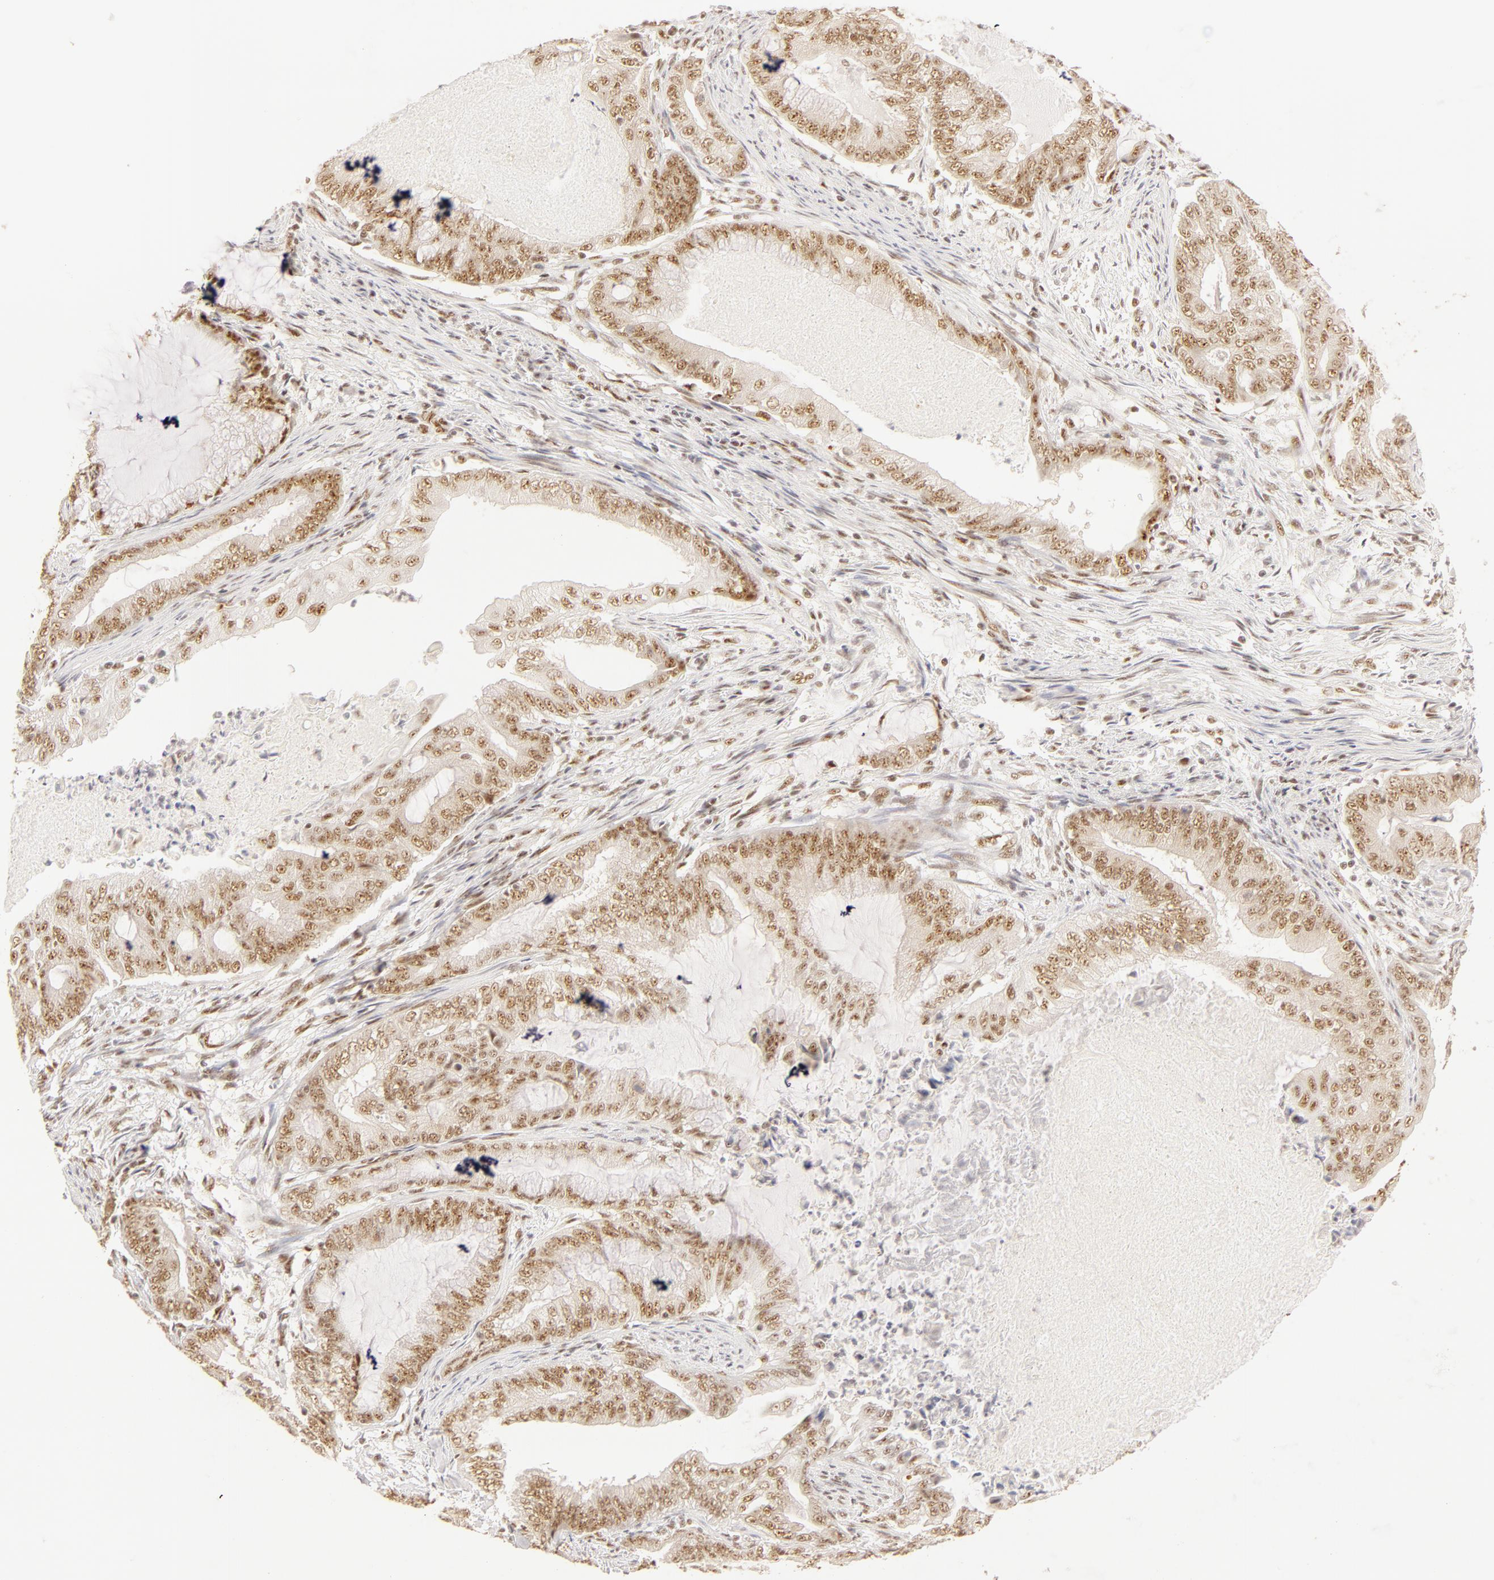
{"staining": {"intensity": "moderate", "quantity": ">75%", "location": "nuclear"}, "tissue": "endometrial cancer", "cell_type": "Tumor cells", "image_type": "cancer", "snomed": [{"axis": "morphology", "description": "Adenocarcinoma, NOS"}, {"axis": "topography", "description": "Endometrium"}], "caption": "A medium amount of moderate nuclear staining is seen in approximately >75% of tumor cells in endometrial cancer (adenocarcinoma) tissue. The staining is performed using DAB brown chromogen to label protein expression. The nuclei are counter-stained blue using hematoxylin.", "gene": "RBM39", "patient": {"sex": "female", "age": 63}}